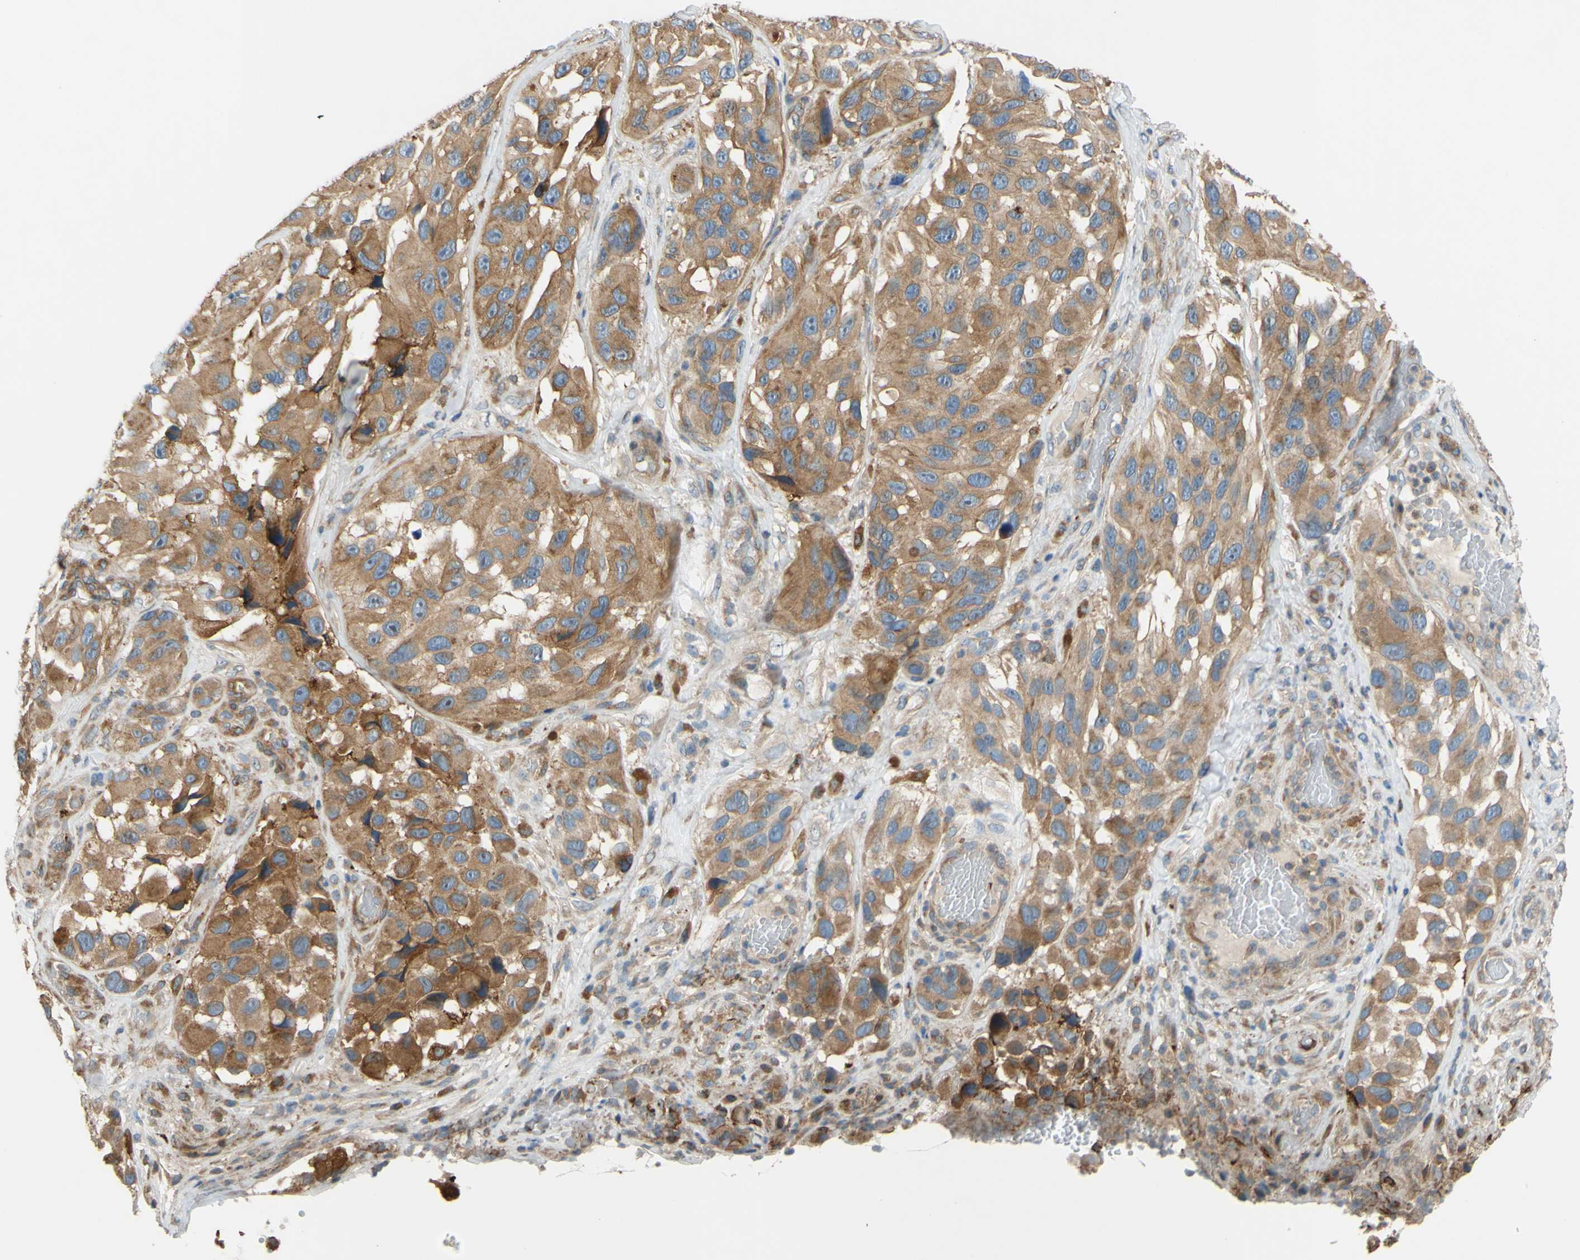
{"staining": {"intensity": "moderate", "quantity": ">75%", "location": "cytoplasmic/membranous"}, "tissue": "melanoma", "cell_type": "Tumor cells", "image_type": "cancer", "snomed": [{"axis": "morphology", "description": "Malignant melanoma, NOS"}, {"axis": "topography", "description": "Skin"}], "caption": "IHC of human melanoma reveals medium levels of moderate cytoplasmic/membranous expression in approximately >75% of tumor cells.", "gene": "POR", "patient": {"sex": "female", "age": 73}}